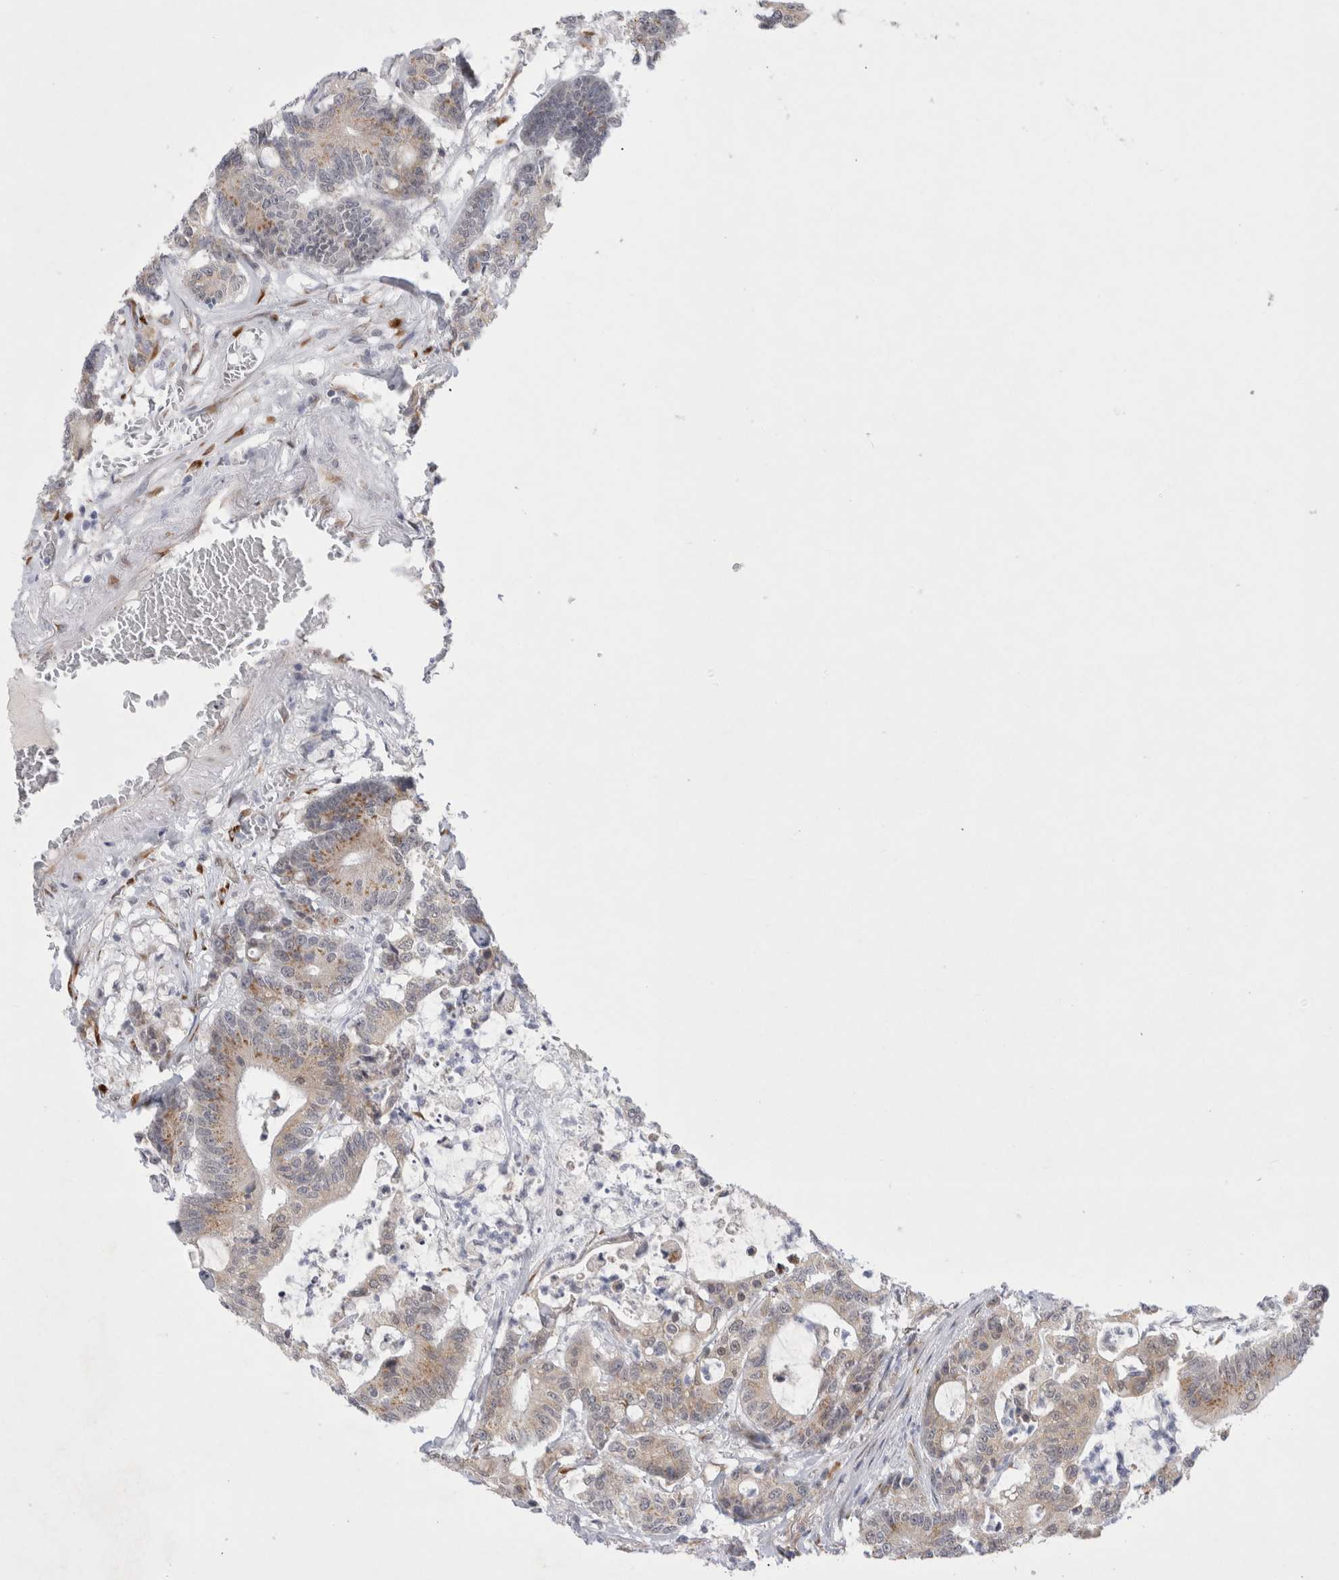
{"staining": {"intensity": "moderate", "quantity": "<25%", "location": "cytoplasmic/membranous"}, "tissue": "colorectal cancer", "cell_type": "Tumor cells", "image_type": "cancer", "snomed": [{"axis": "morphology", "description": "Adenocarcinoma, NOS"}, {"axis": "topography", "description": "Colon"}], "caption": "High-power microscopy captured an immunohistochemistry (IHC) histopathology image of adenocarcinoma (colorectal), revealing moderate cytoplasmic/membranous positivity in about <25% of tumor cells. (brown staining indicates protein expression, while blue staining denotes nuclei).", "gene": "TRMT1L", "patient": {"sex": "female", "age": 84}}